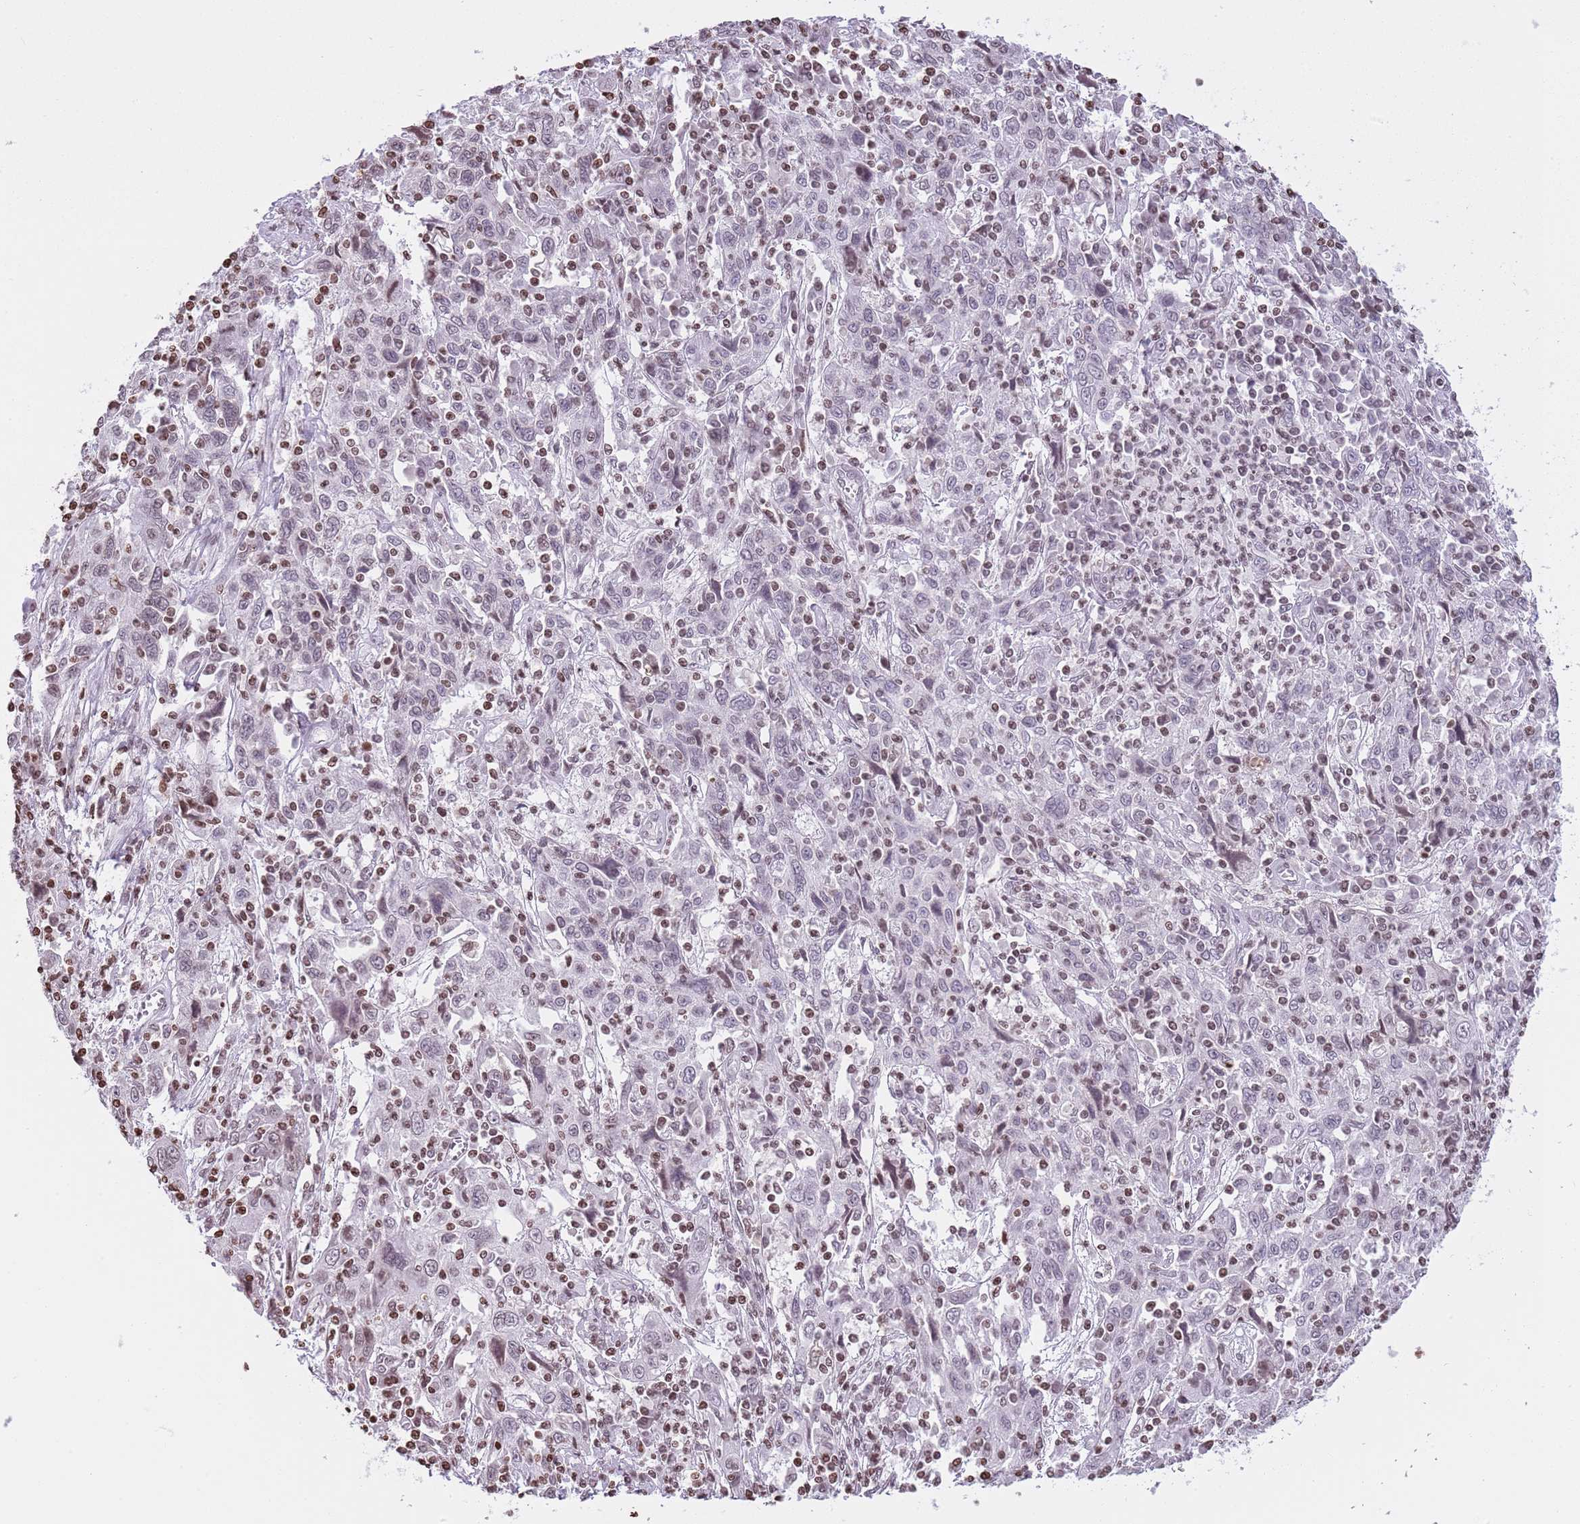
{"staining": {"intensity": "negative", "quantity": "none", "location": "none"}, "tissue": "cervical cancer", "cell_type": "Tumor cells", "image_type": "cancer", "snomed": [{"axis": "morphology", "description": "Squamous cell carcinoma, NOS"}, {"axis": "topography", "description": "Cervix"}], "caption": "This is an immunohistochemistry image of cervical cancer. There is no positivity in tumor cells.", "gene": "KPNA3", "patient": {"sex": "female", "age": 46}}